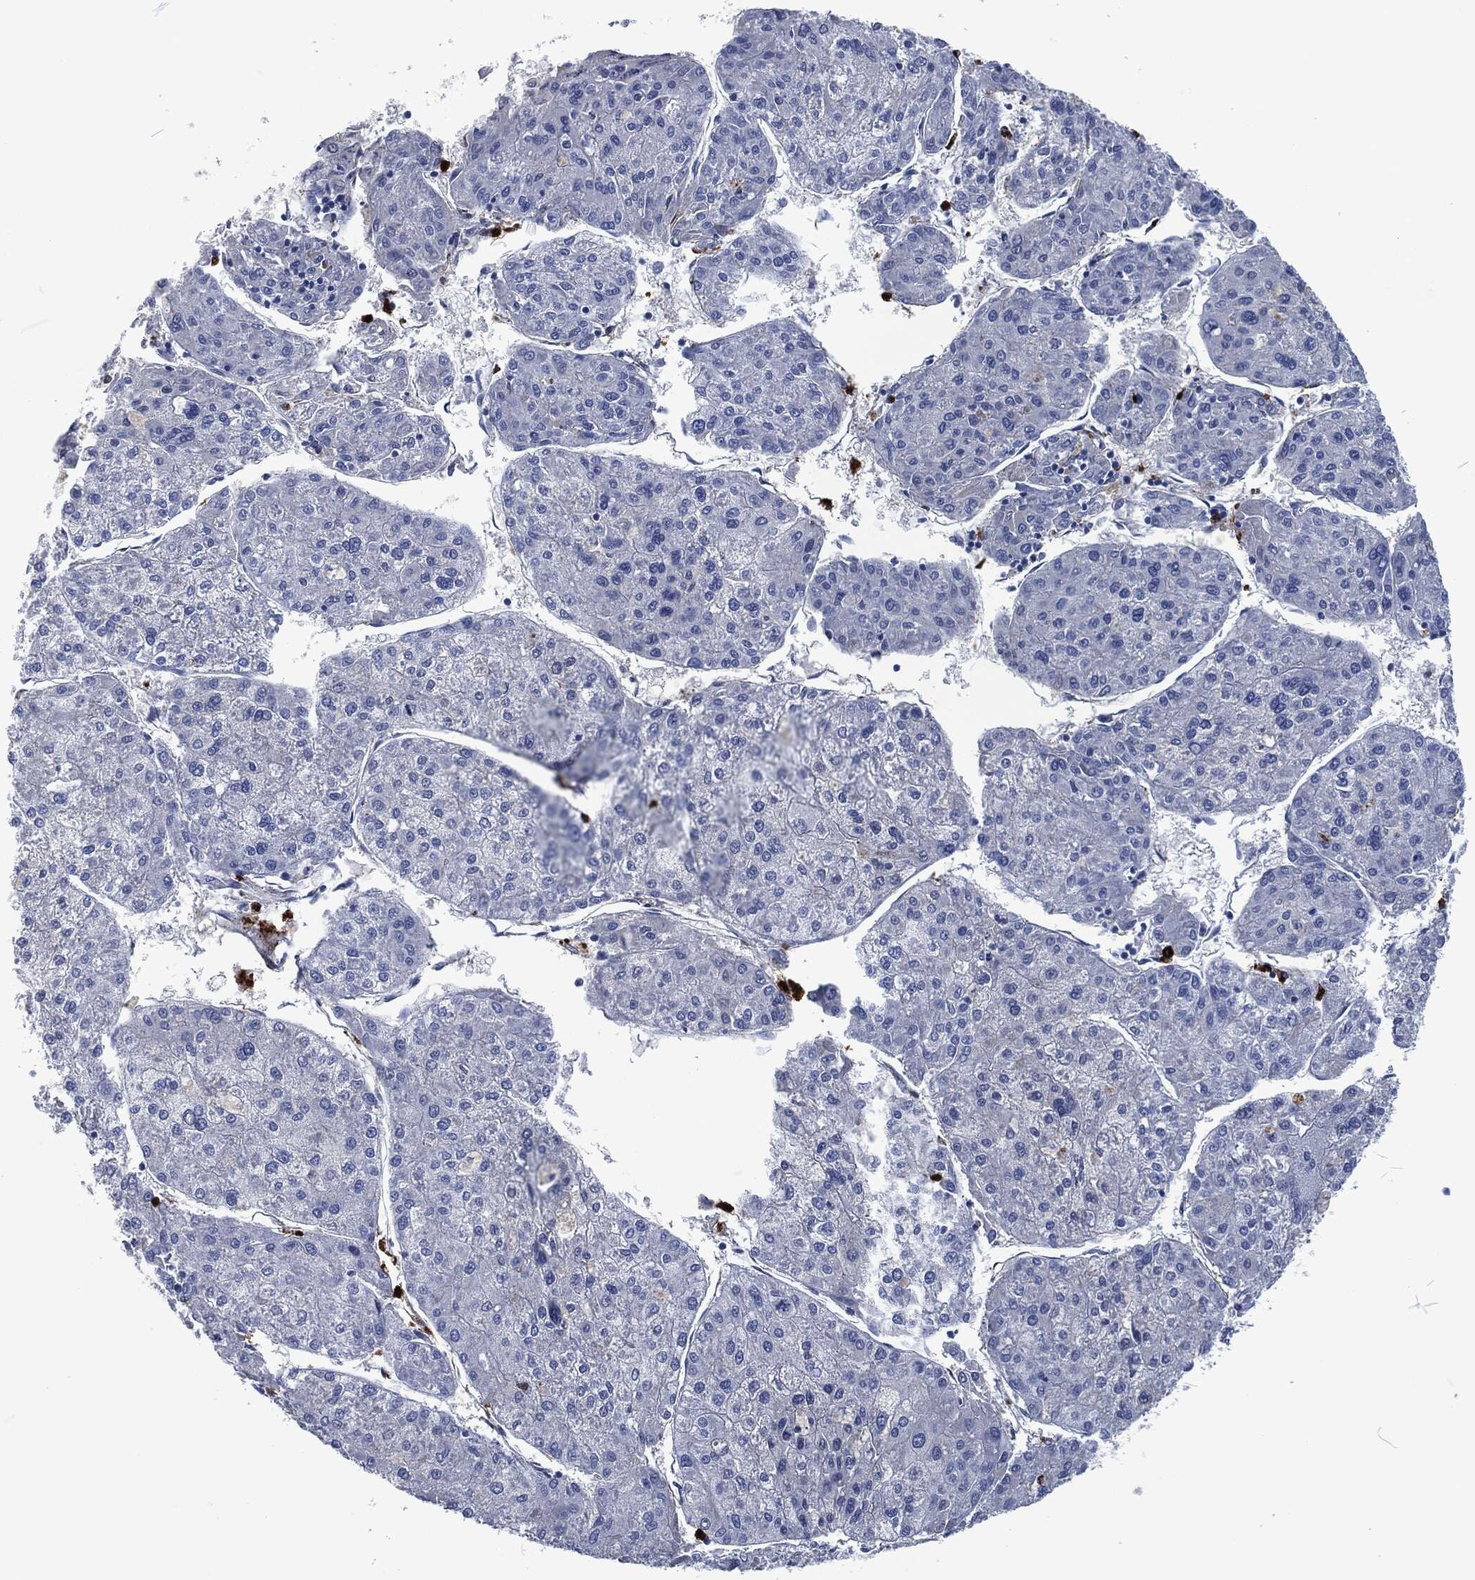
{"staining": {"intensity": "negative", "quantity": "none", "location": "none"}, "tissue": "liver cancer", "cell_type": "Tumor cells", "image_type": "cancer", "snomed": [{"axis": "morphology", "description": "Carcinoma, Hepatocellular, NOS"}, {"axis": "topography", "description": "Liver"}], "caption": "DAB (3,3'-diaminobenzidine) immunohistochemical staining of liver cancer displays no significant positivity in tumor cells.", "gene": "MPO", "patient": {"sex": "male", "age": 43}}